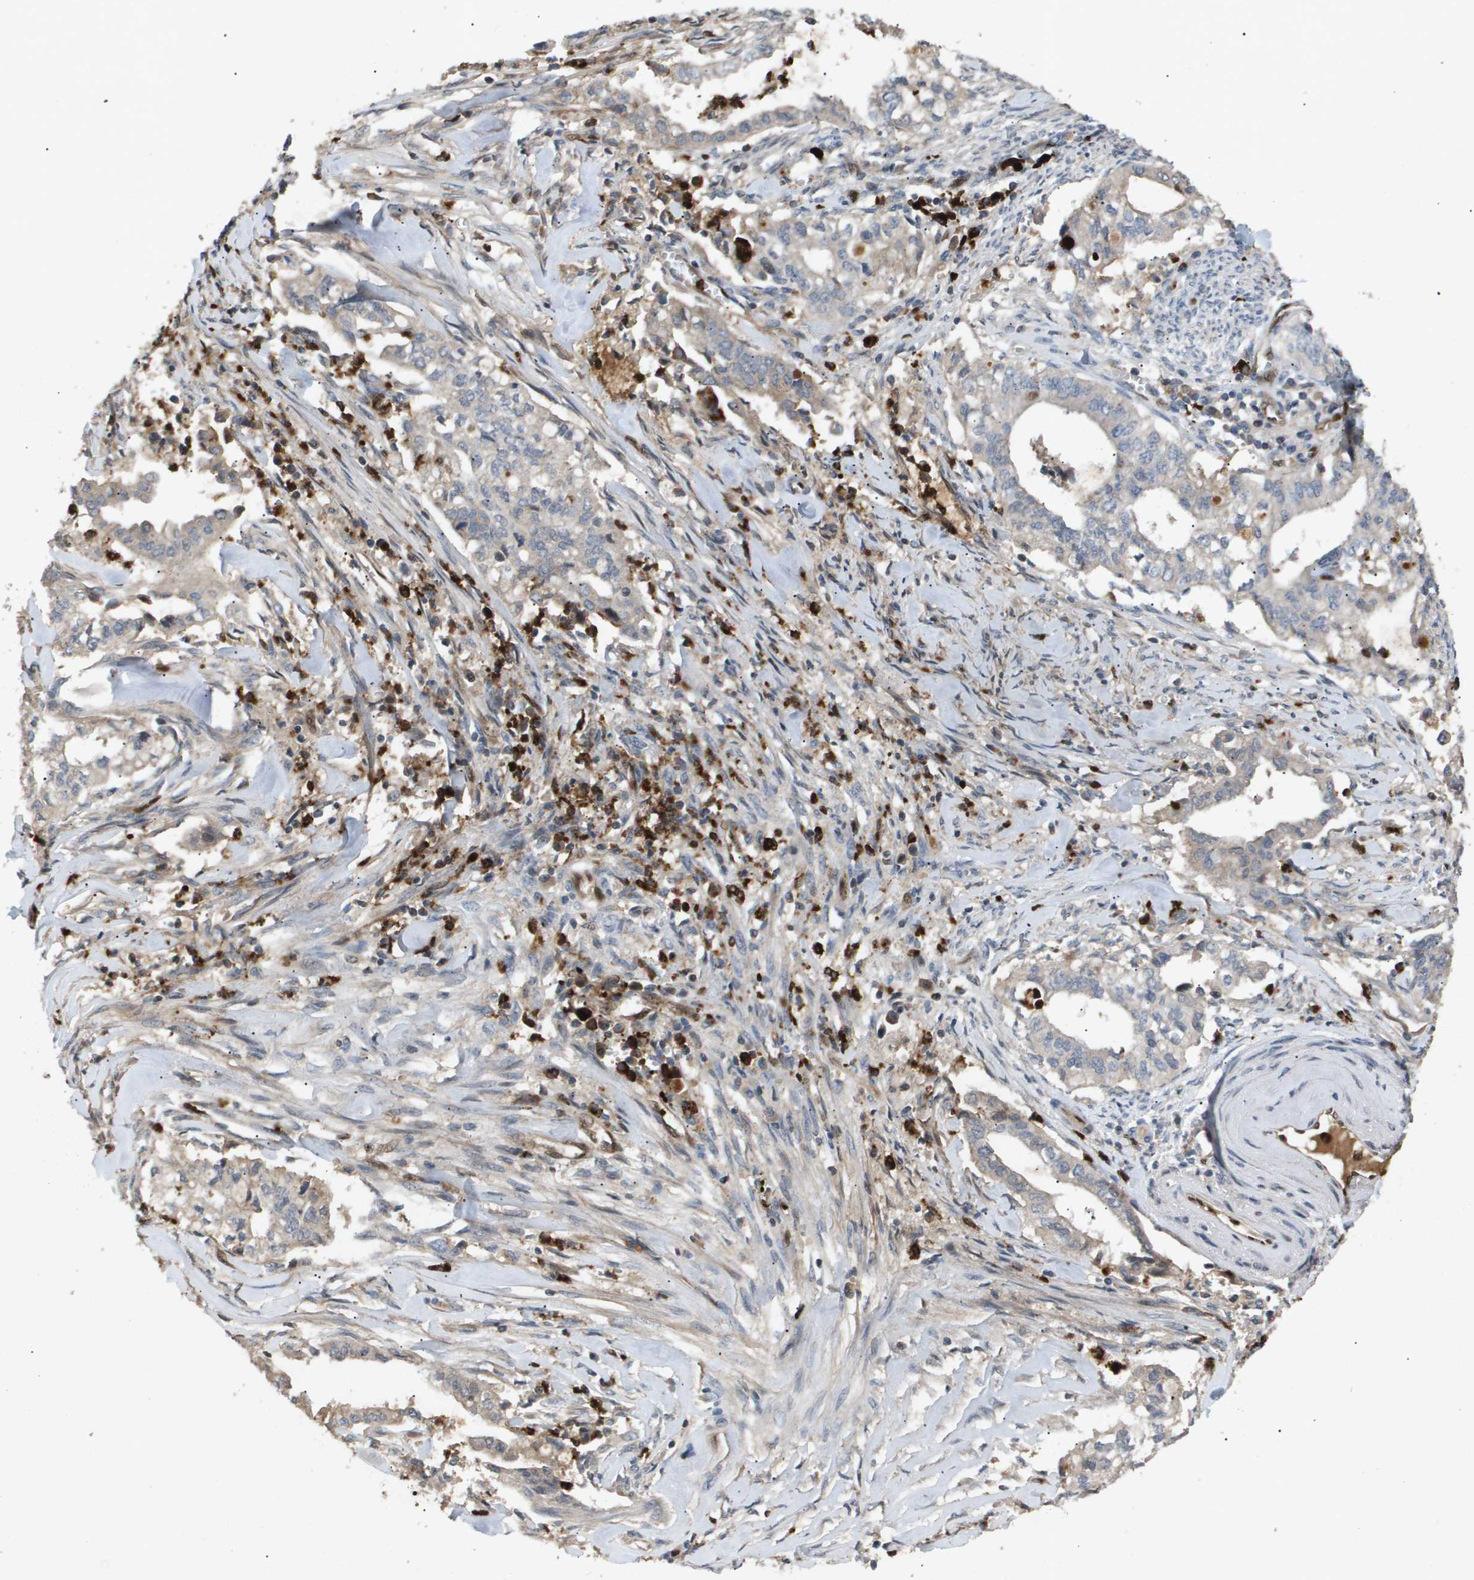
{"staining": {"intensity": "weak", "quantity": "<25%", "location": "cytoplasmic/membranous"}, "tissue": "cervical cancer", "cell_type": "Tumor cells", "image_type": "cancer", "snomed": [{"axis": "morphology", "description": "Adenocarcinoma, NOS"}, {"axis": "topography", "description": "Cervix"}], "caption": "The photomicrograph reveals no significant positivity in tumor cells of cervical cancer (adenocarcinoma). The staining was performed using DAB to visualize the protein expression in brown, while the nuclei were stained in blue with hematoxylin (Magnification: 20x).", "gene": "ERG", "patient": {"sex": "female", "age": 44}}